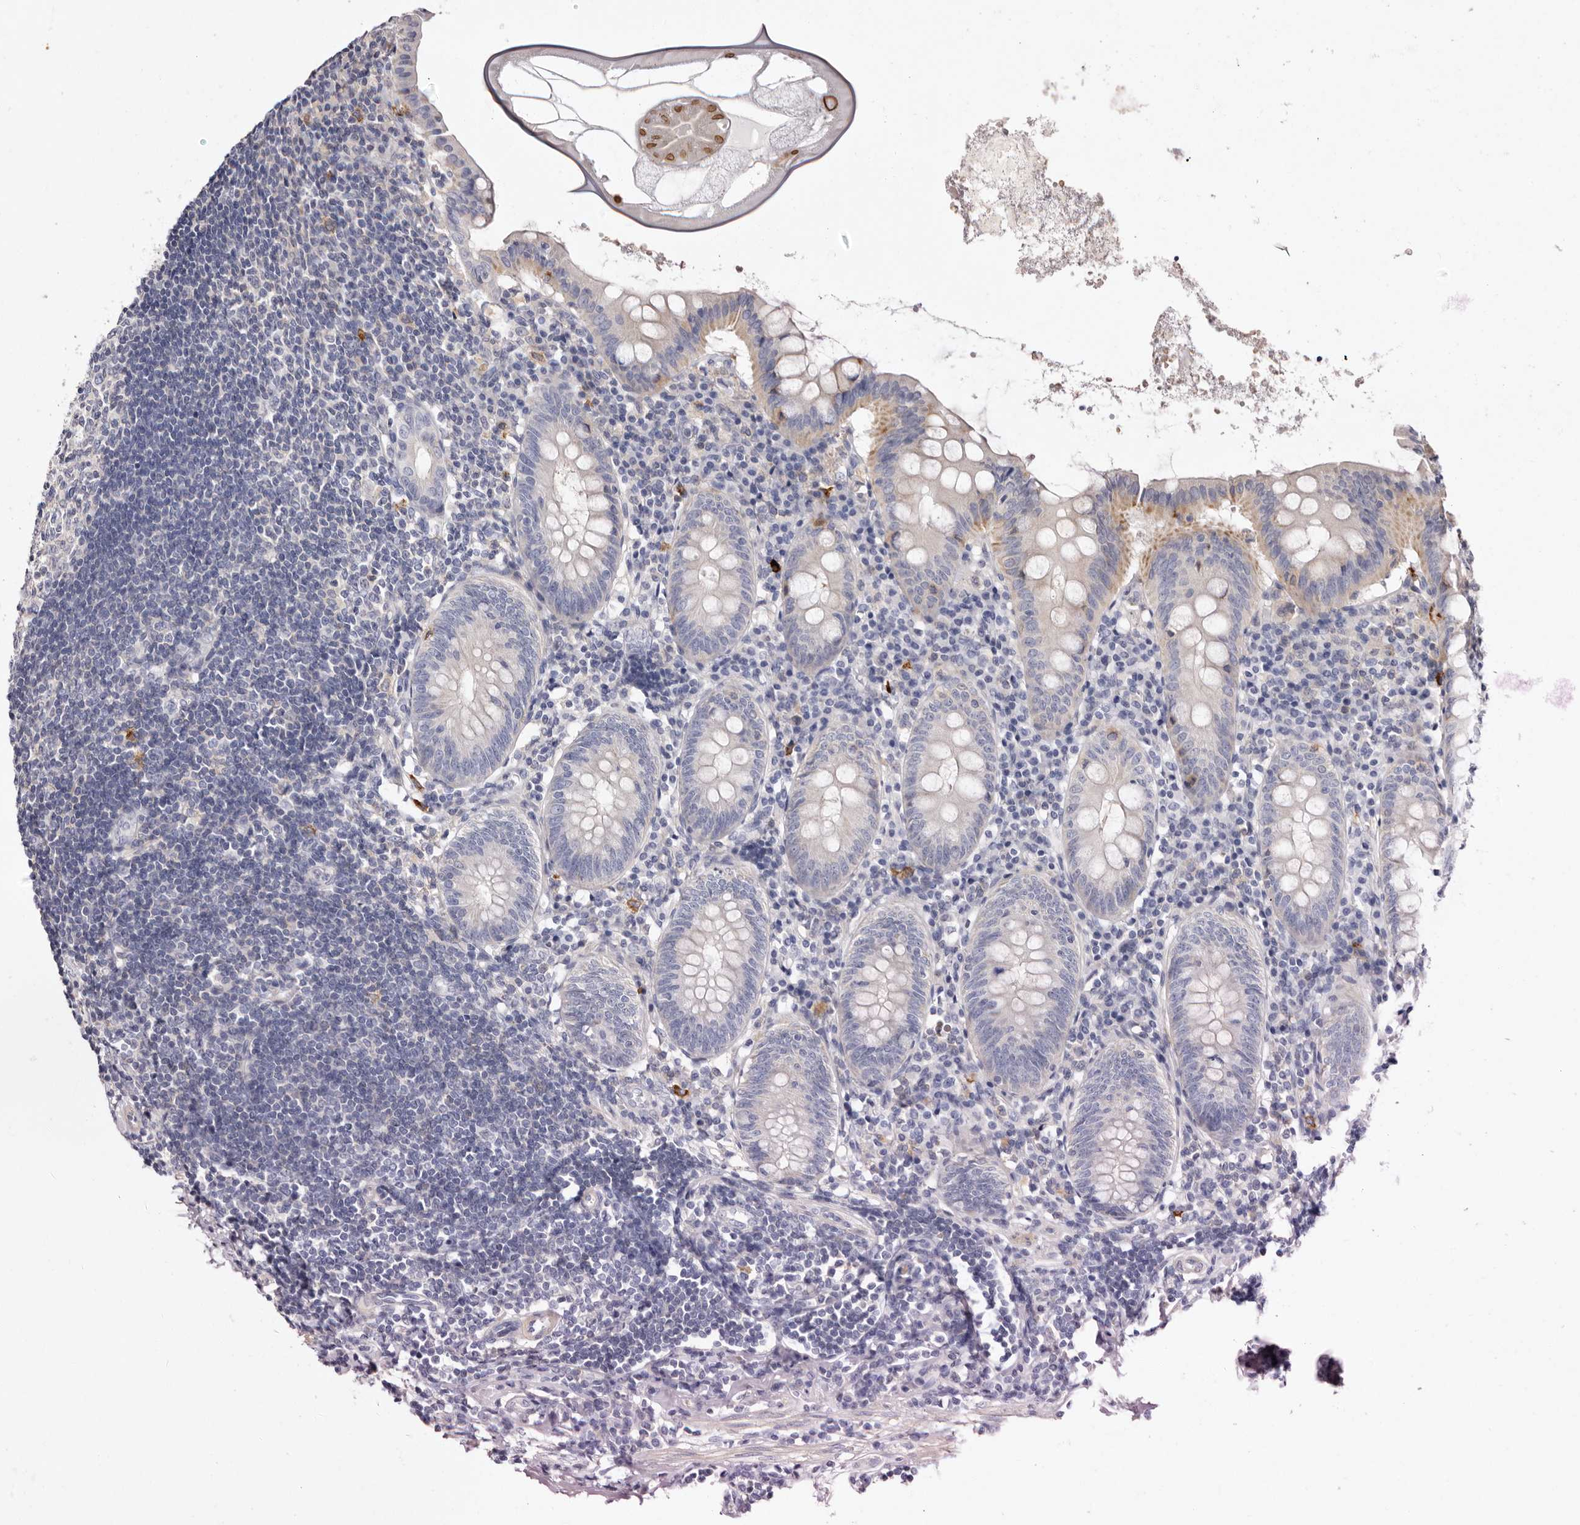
{"staining": {"intensity": "negative", "quantity": "none", "location": "none"}, "tissue": "appendix", "cell_type": "Glandular cells", "image_type": "normal", "snomed": [{"axis": "morphology", "description": "Normal tissue, NOS"}, {"axis": "topography", "description": "Appendix"}], "caption": "Appendix stained for a protein using immunohistochemistry (IHC) demonstrates no staining glandular cells.", "gene": "S1PR5", "patient": {"sex": "female", "age": 54}}